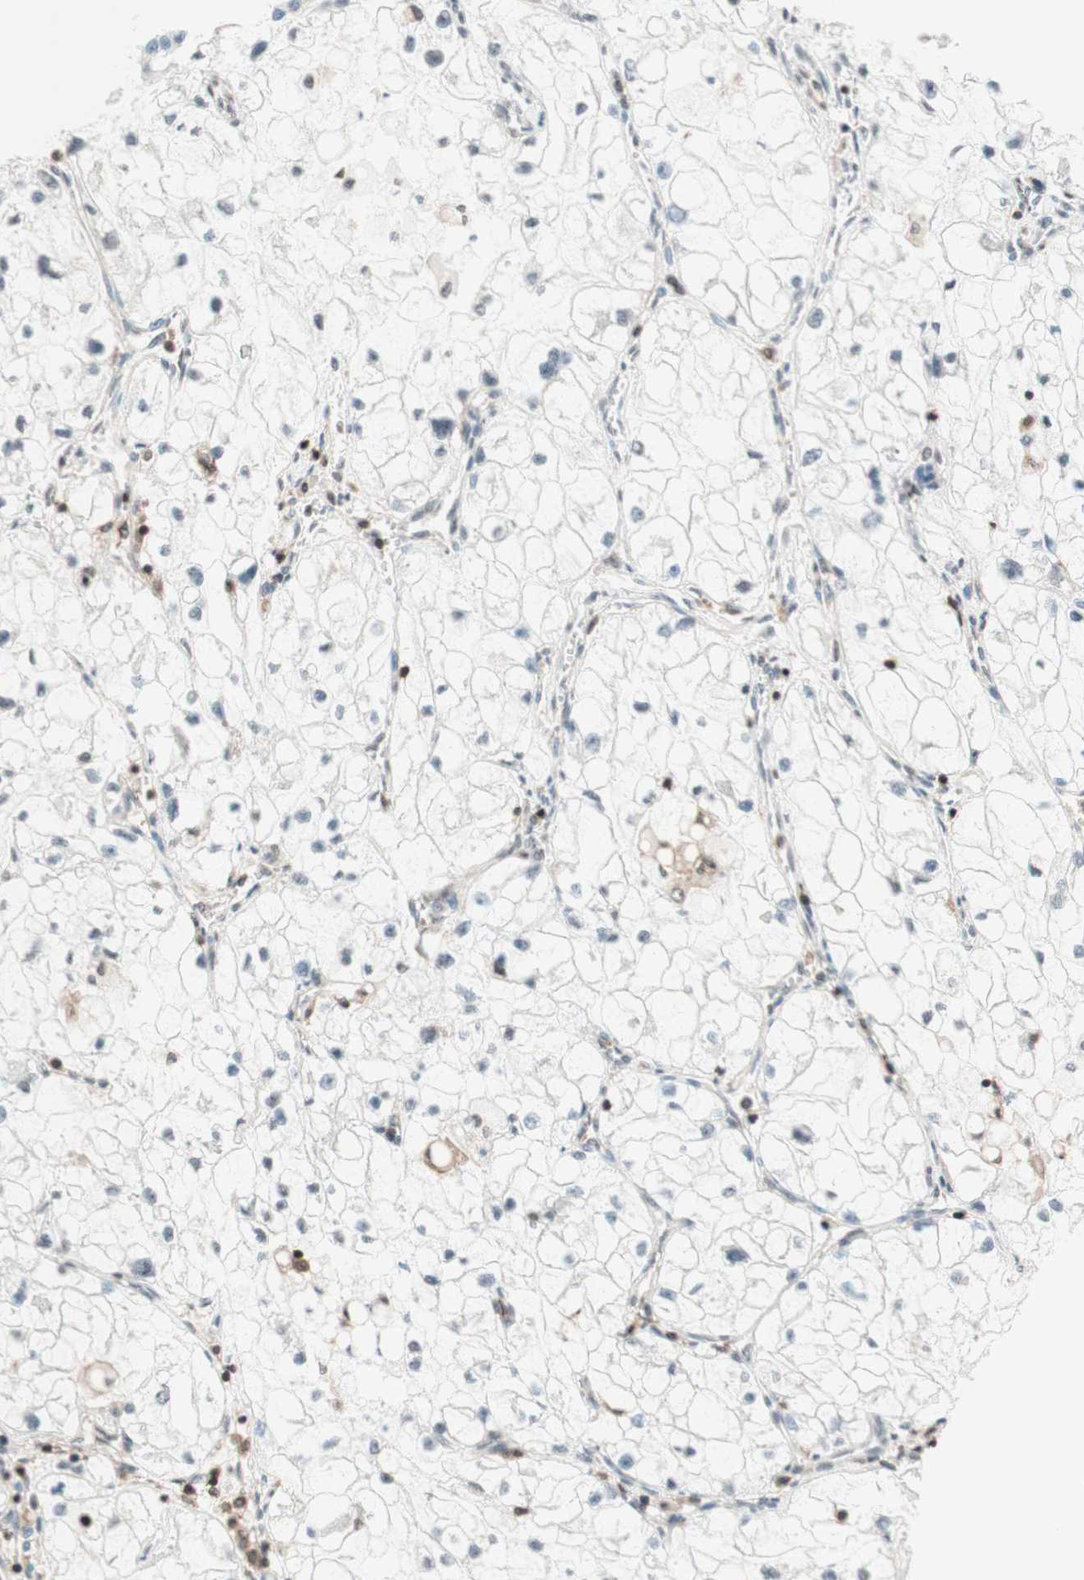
{"staining": {"intensity": "negative", "quantity": "none", "location": "none"}, "tissue": "renal cancer", "cell_type": "Tumor cells", "image_type": "cancer", "snomed": [{"axis": "morphology", "description": "Adenocarcinoma, NOS"}, {"axis": "topography", "description": "Kidney"}], "caption": "IHC photomicrograph of renal cancer stained for a protein (brown), which reveals no positivity in tumor cells. (DAB immunohistochemistry (IHC) visualized using brightfield microscopy, high magnification).", "gene": "WIPF1", "patient": {"sex": "female", "age": 70}}